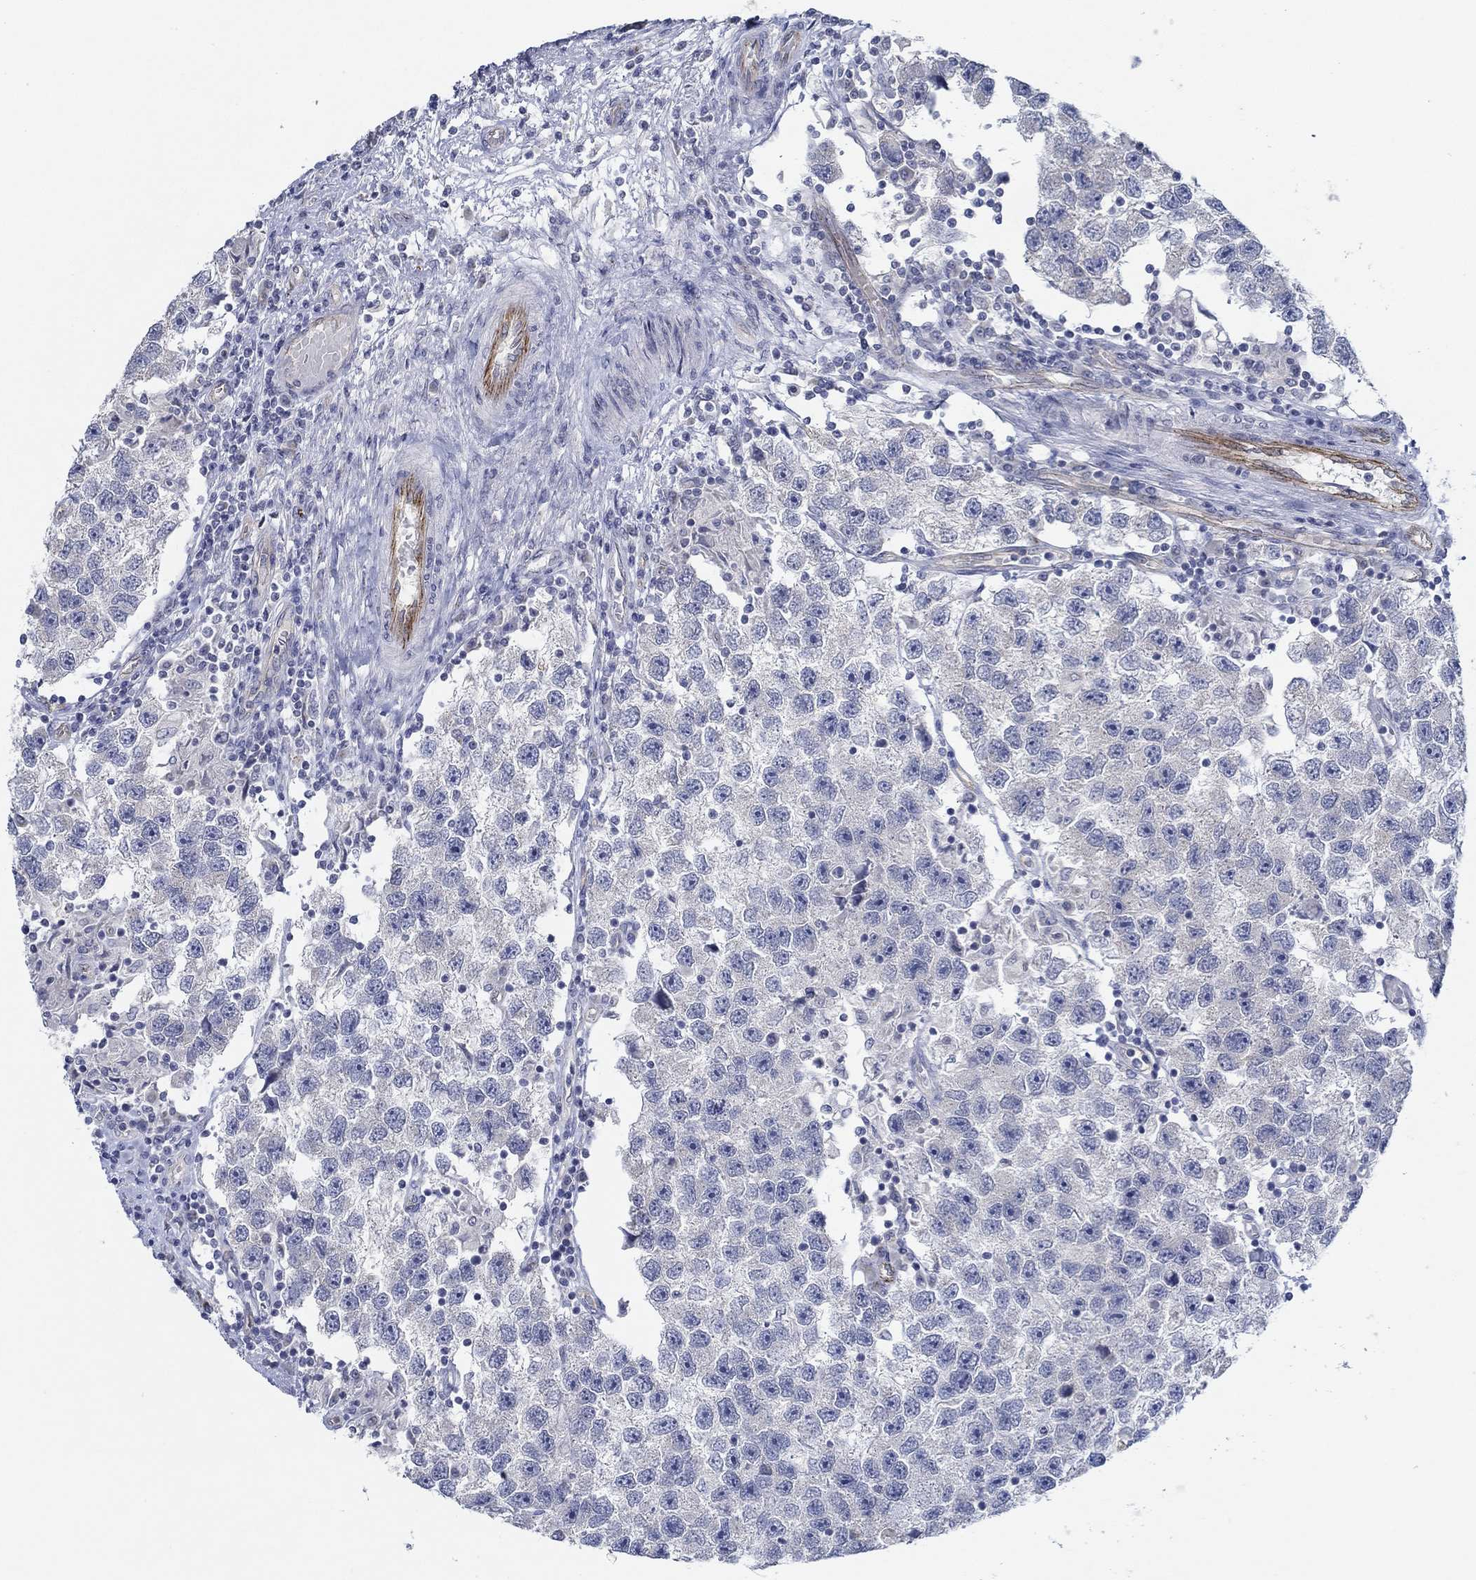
{"staining": {"intensity": "negative", "quantity": "none", "location": "none"}, "tissue": "testis cancer", "cell_type": "Tumor cells", "image_type": "cancer", "snomed": [{"axis": "morphology", "description": "Seminoma, NOS"}, {"axis": "topography", "description": "Testis"}], "caption": "The immunohistochemistry histopathology image has no significant staining in tumor cells of seminoma (testis) tissue.", "gene": "GJA5", "patient": {"sex": "male", "age": 26}}